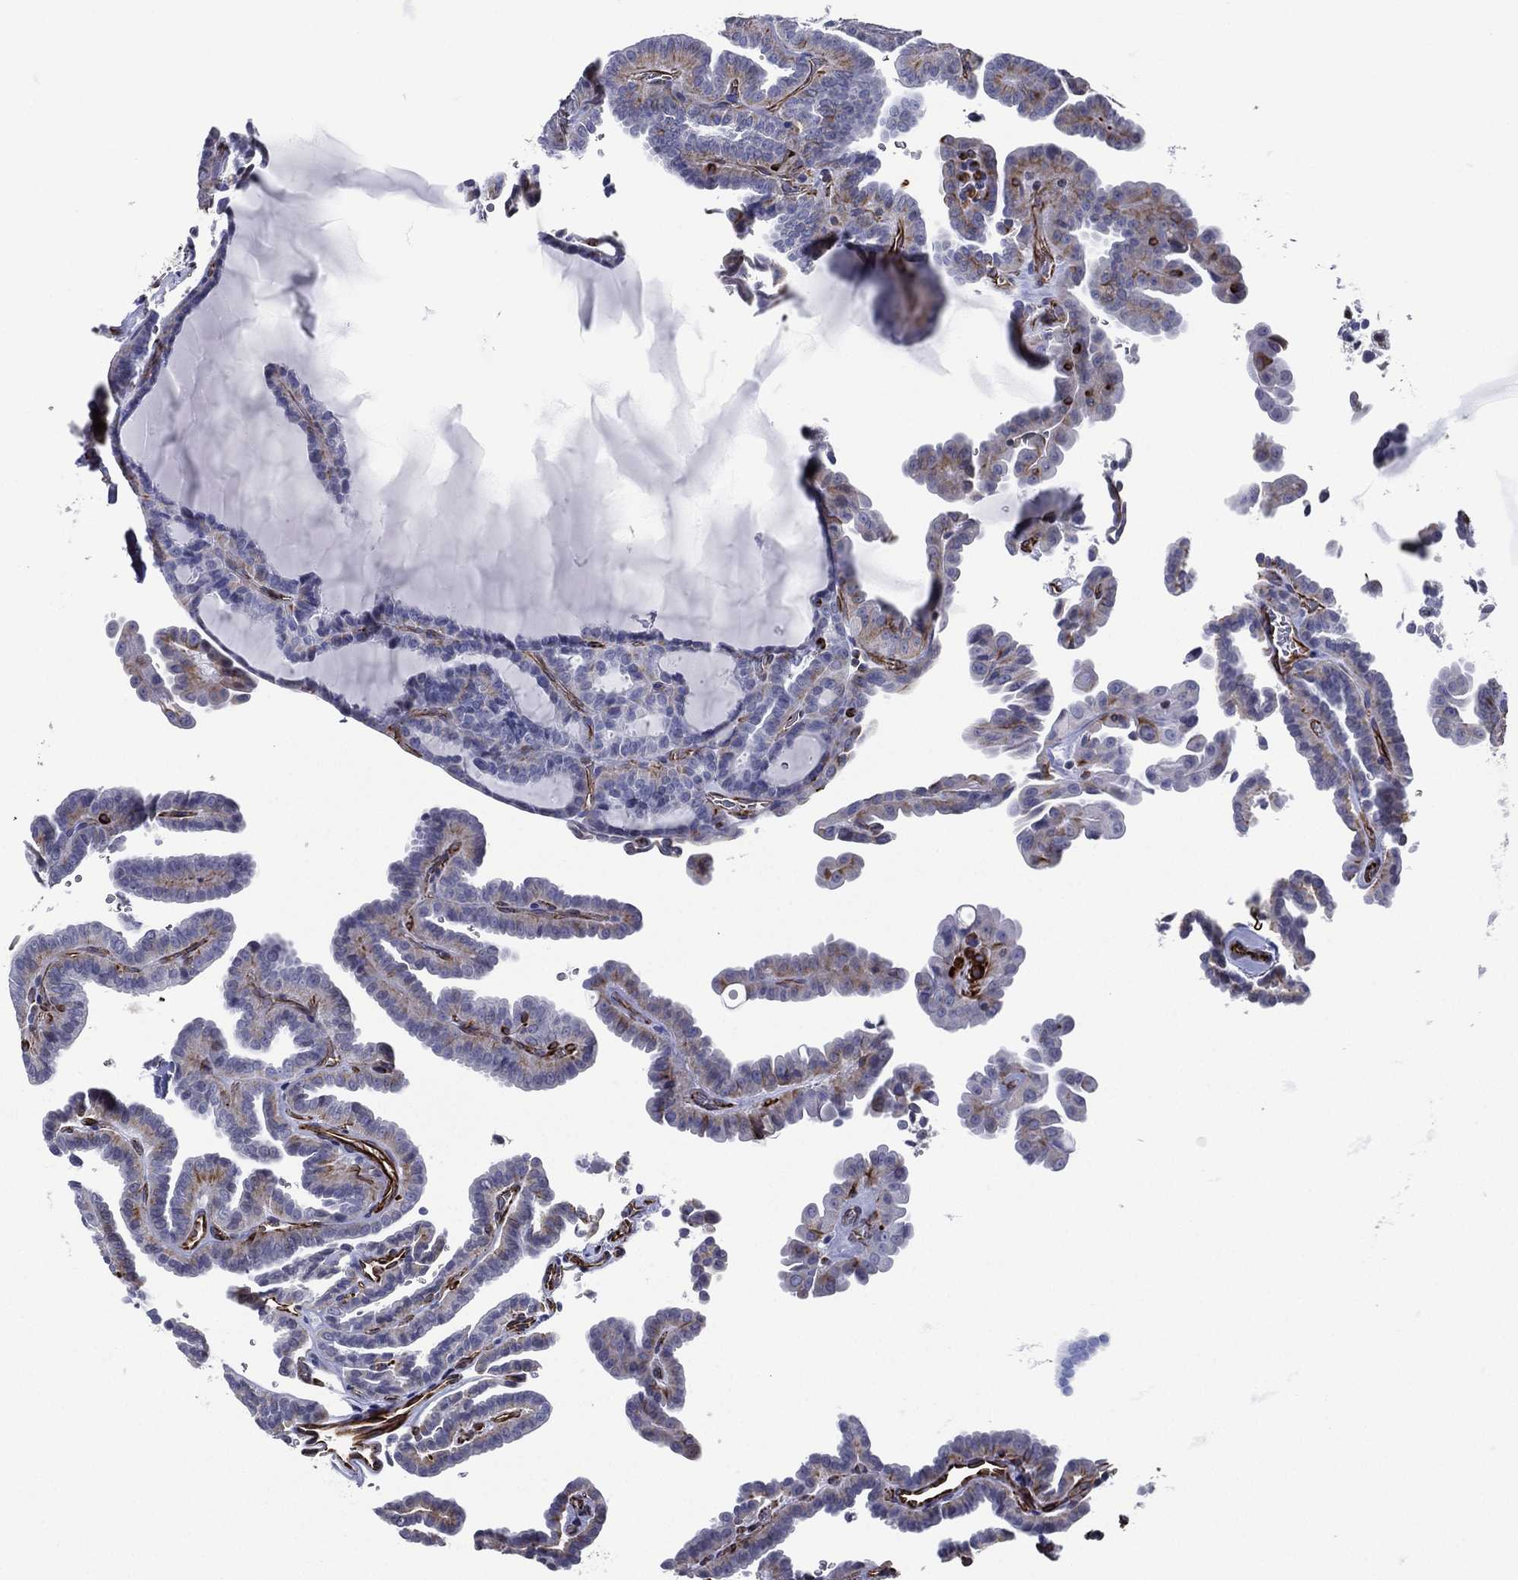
{"staining": {"intensity": "moderate", "quantity": "<25%", "location": "cytoplasmic/membranous"}, "tissue": "thyroid cancer", "cell_type": "Tumor cells", "image_type": "cancer", "snomed": [{"axis": "morphology", "description": "Papillary adenocarcinoma, NOS"}, {"axis": "topography", "description": "Thyroid gland"}], "caption": "Immunohistochemical staining of papillary adenocarcinoma (thyroid) demonstrates low levels of moderate cytoplasmic/membranous protein expression in about <25% of tumor cells.", "gene": "MAS1", "patient": {"sex": "female", "age": 39}}